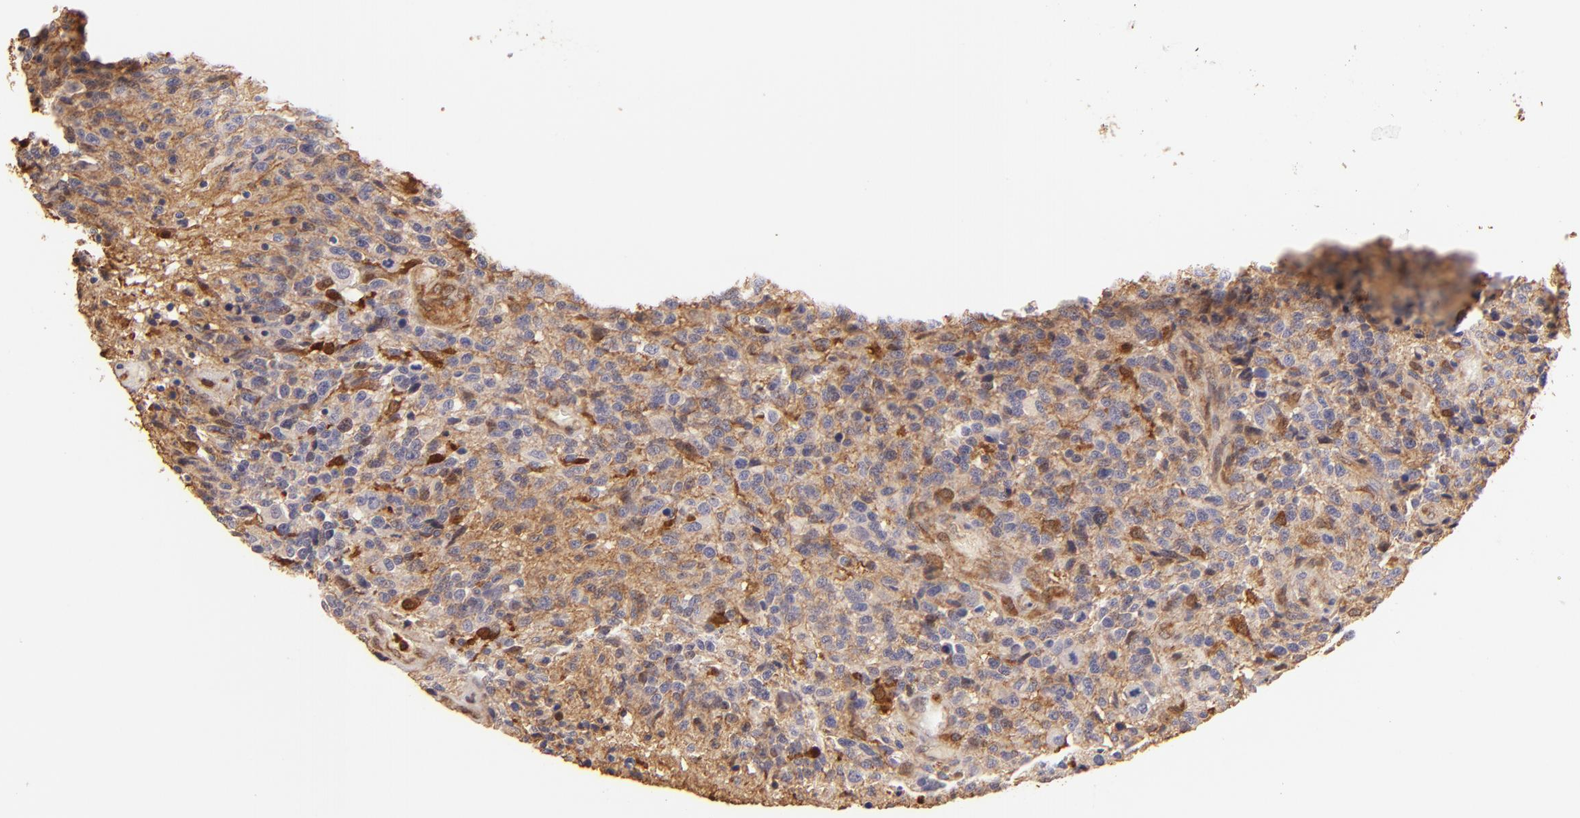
{"staining": {"intensity": "moderate", "quantity": ">75%", "location": "cytoplasmic/membranous"}, "tissue": "glioma", "cell_type": "Tumor cells", "image_type": "cancer", "snomed": [{"axis": "morphology", "description": "Glioma, malignant, High grade"}, {"axis": "topography", "description": "Brain"}], "caption": "Immunohistochemistry (IHC) micrograph of human glioma stained for a protein (brown), which reveals medium levels of moderate cytoplasmic/membranous expression in approximately >75% of tumor cells.", "gene": "BTK", "patient": {"sex": "male", "age": 36}}